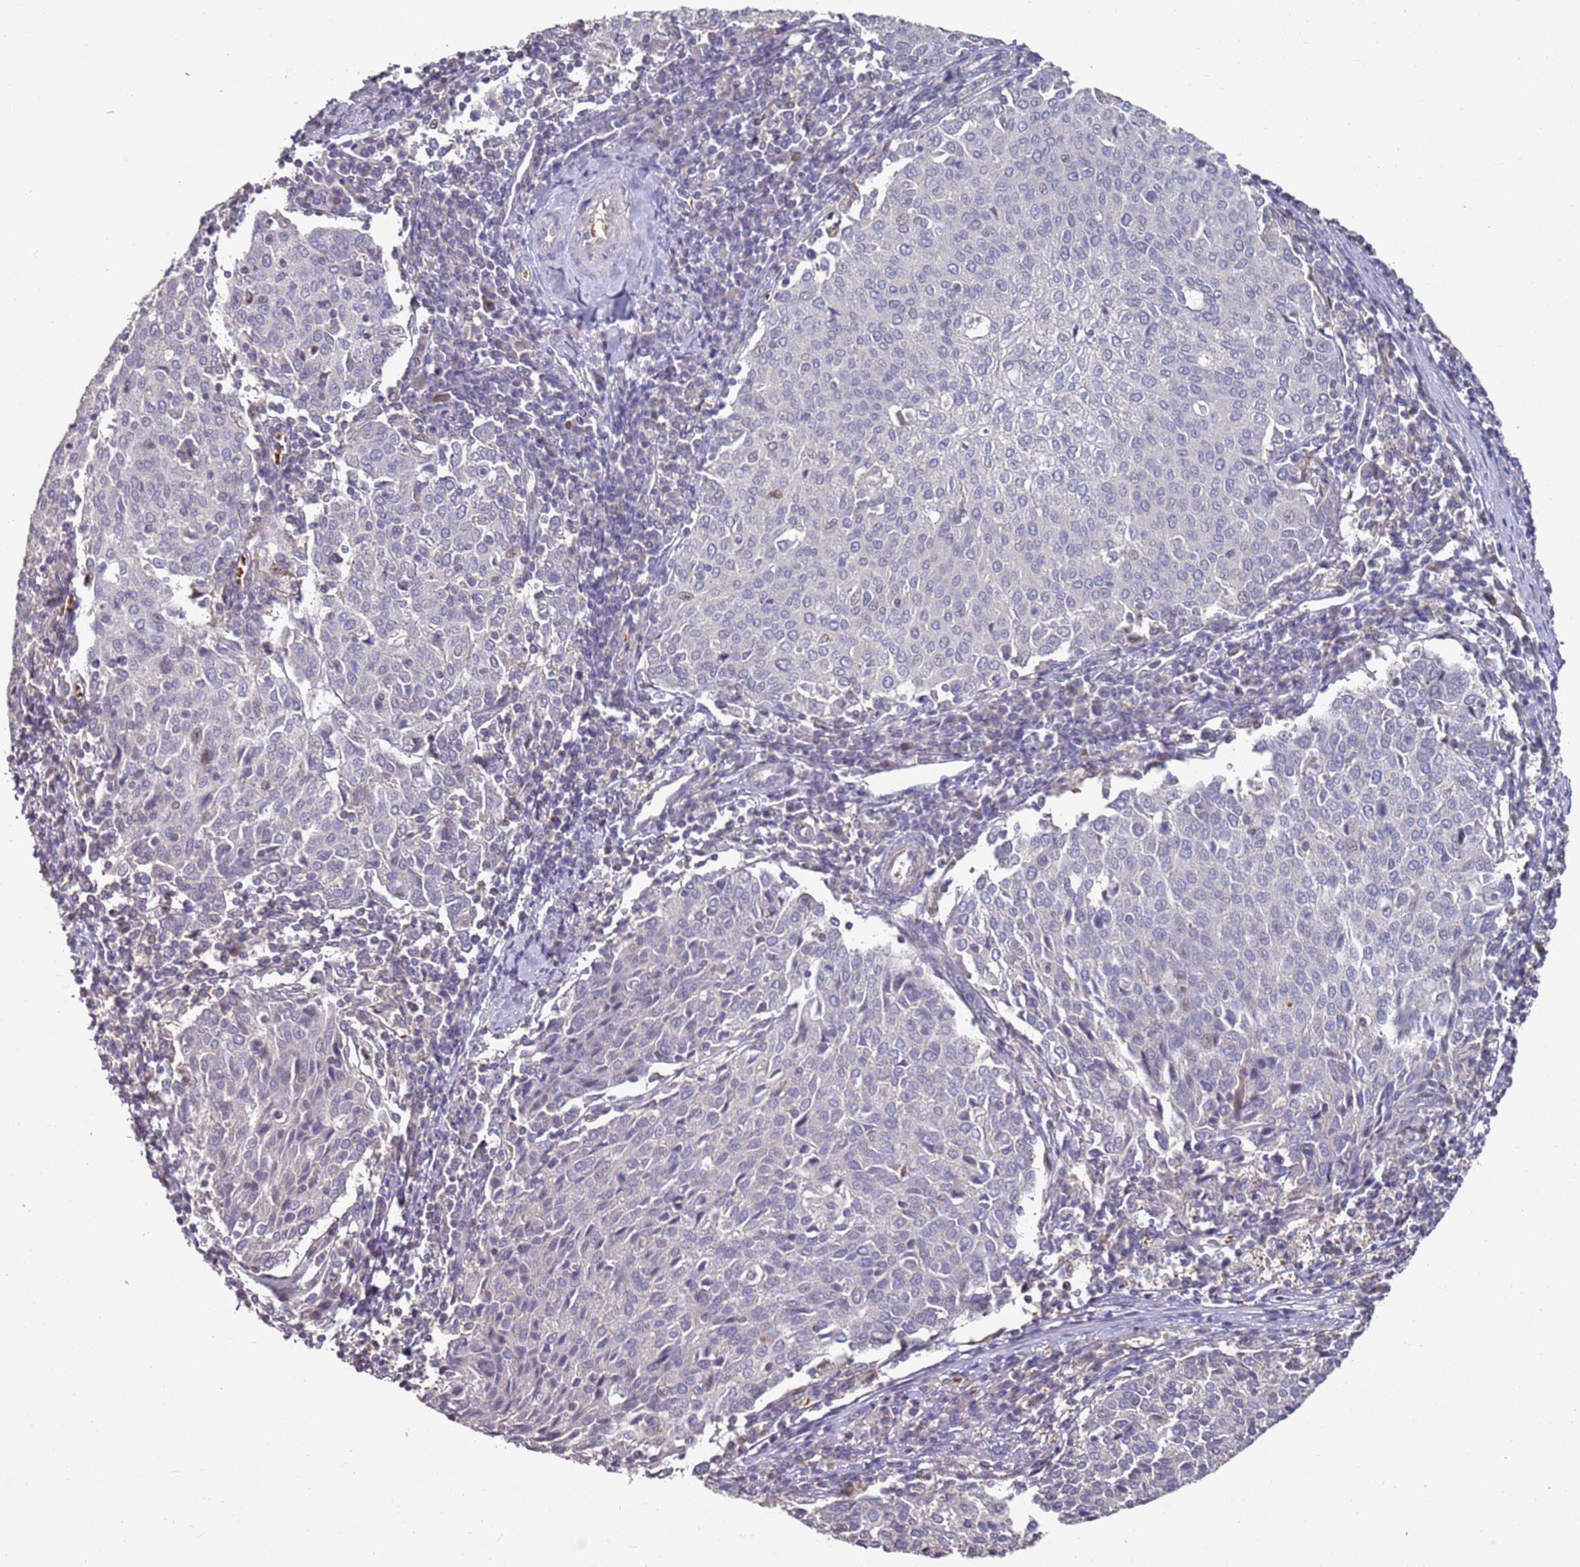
{"staining": {"intensity": "negative", "quantity": "none", "location": "none"}, "tissue": "cervical cancer", "cell_type": "Tumor cells", "image_type": "cancer", "snomed": [{"axis": "morphology", "description": "Squamous cell carcinoma, NOS"}, {"axis": "topography", "description": "Cervix"}], "caption": "Immunohistochemical staining of human cervical cancer (squamous cell carcinoma) exhibits no significant staining in tumor cells.", "gene": "LACC1", "patient": {"sex": "female", "age": 46}}